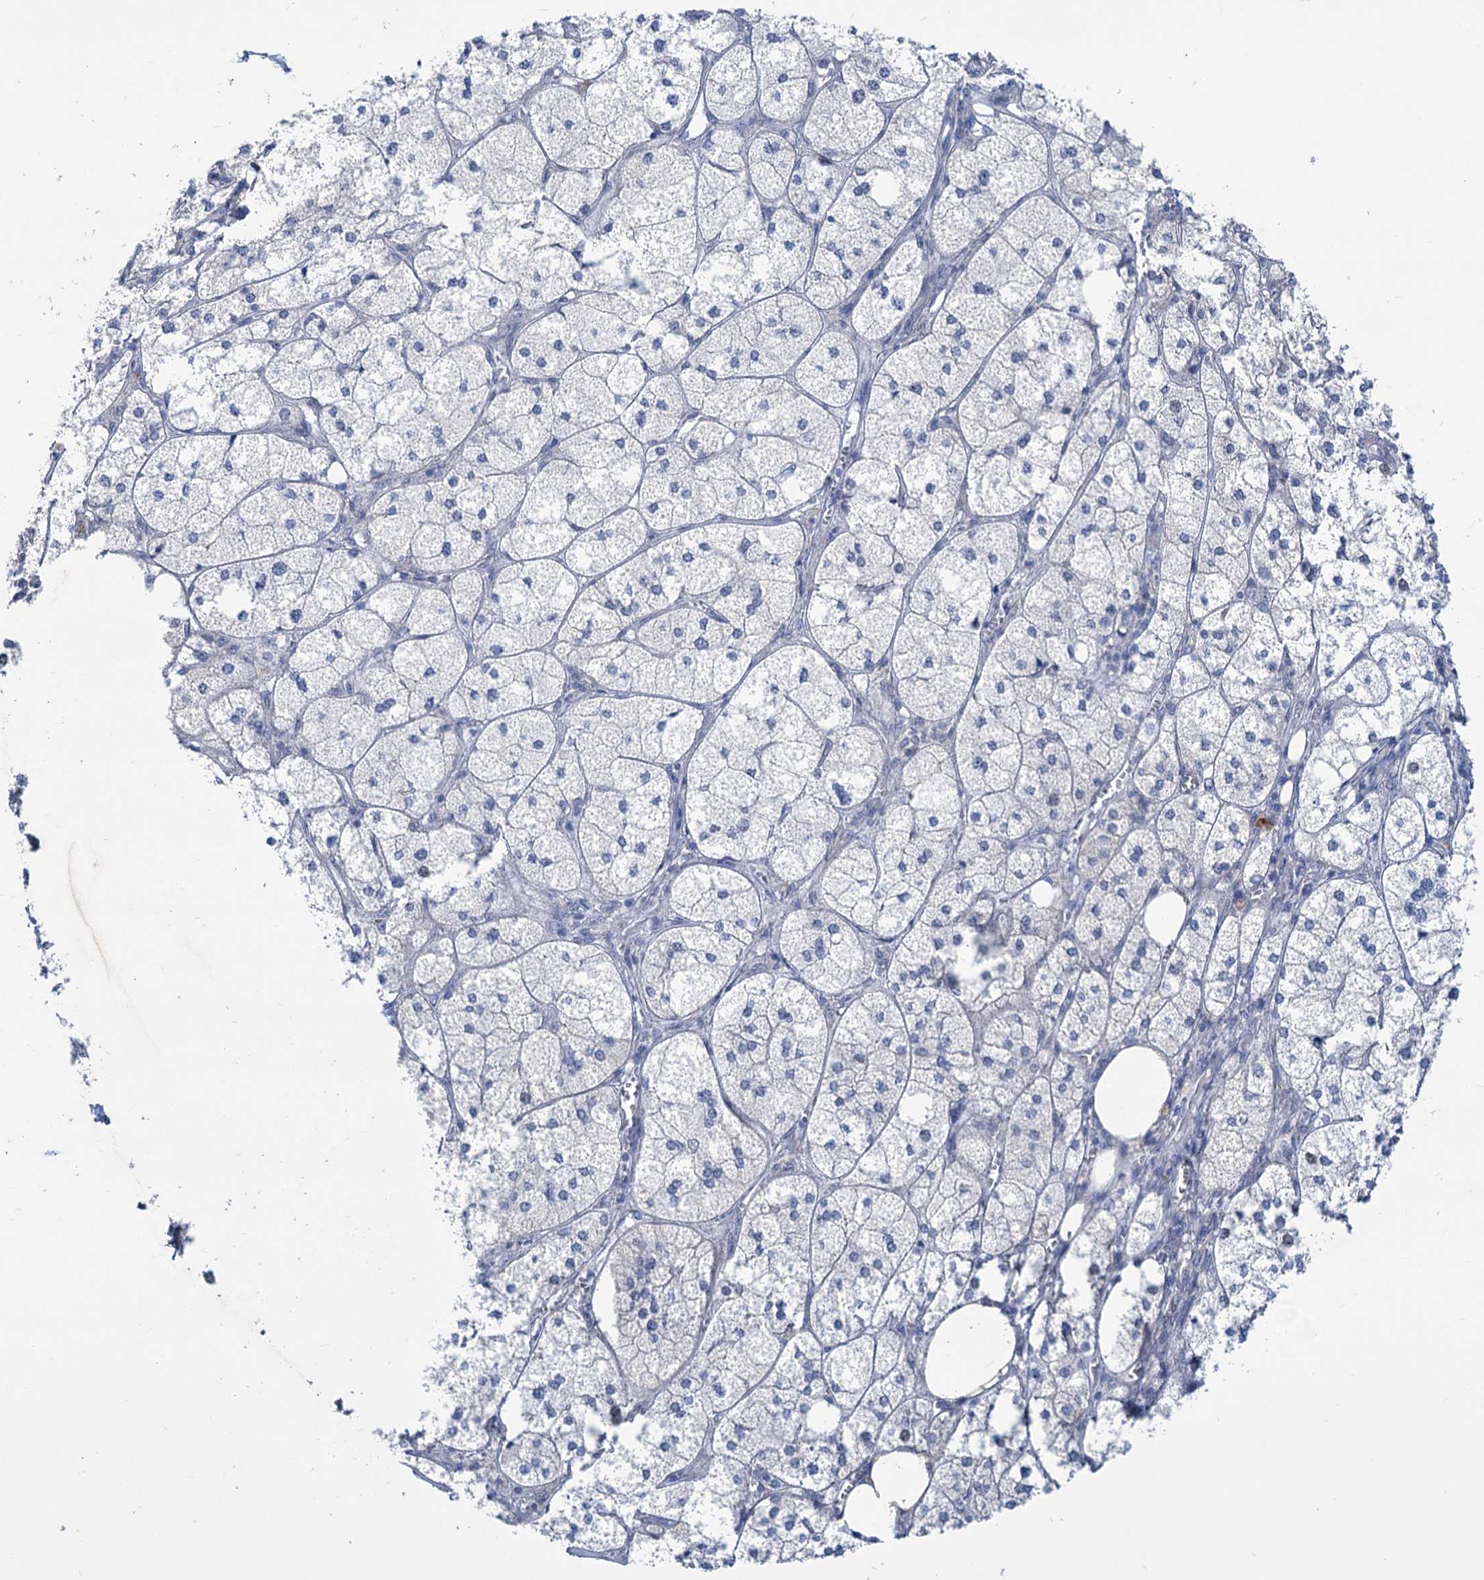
{"staining": {"intensity": "moderate", "quantity": "<25%", "location": "cytoplasmic/membranous"}, "tissue": "adrenal gland", "cell_type": "Glandular cells", "image_type": "normal", "snomed": [{"axis": "morphology", "description": "Normal tissue, NOS"}, {"axis": "topography", "description": "Adrenal gland"}], "caption": "High-magnification brightfield microscopy of normal adrenal gland stained with DAB (3,3'-diaminobenzidine) (brown) and counterstained with hematoxylin (blue). glandular cells exhibit moderate cytoplasmic/membranous staining is present in about<25% of cells. (brown staining indicates protein expression, while blue staining denotes nuclei).", "gene": "NEU3", "patient": {"sex": "female", "age": 61}}